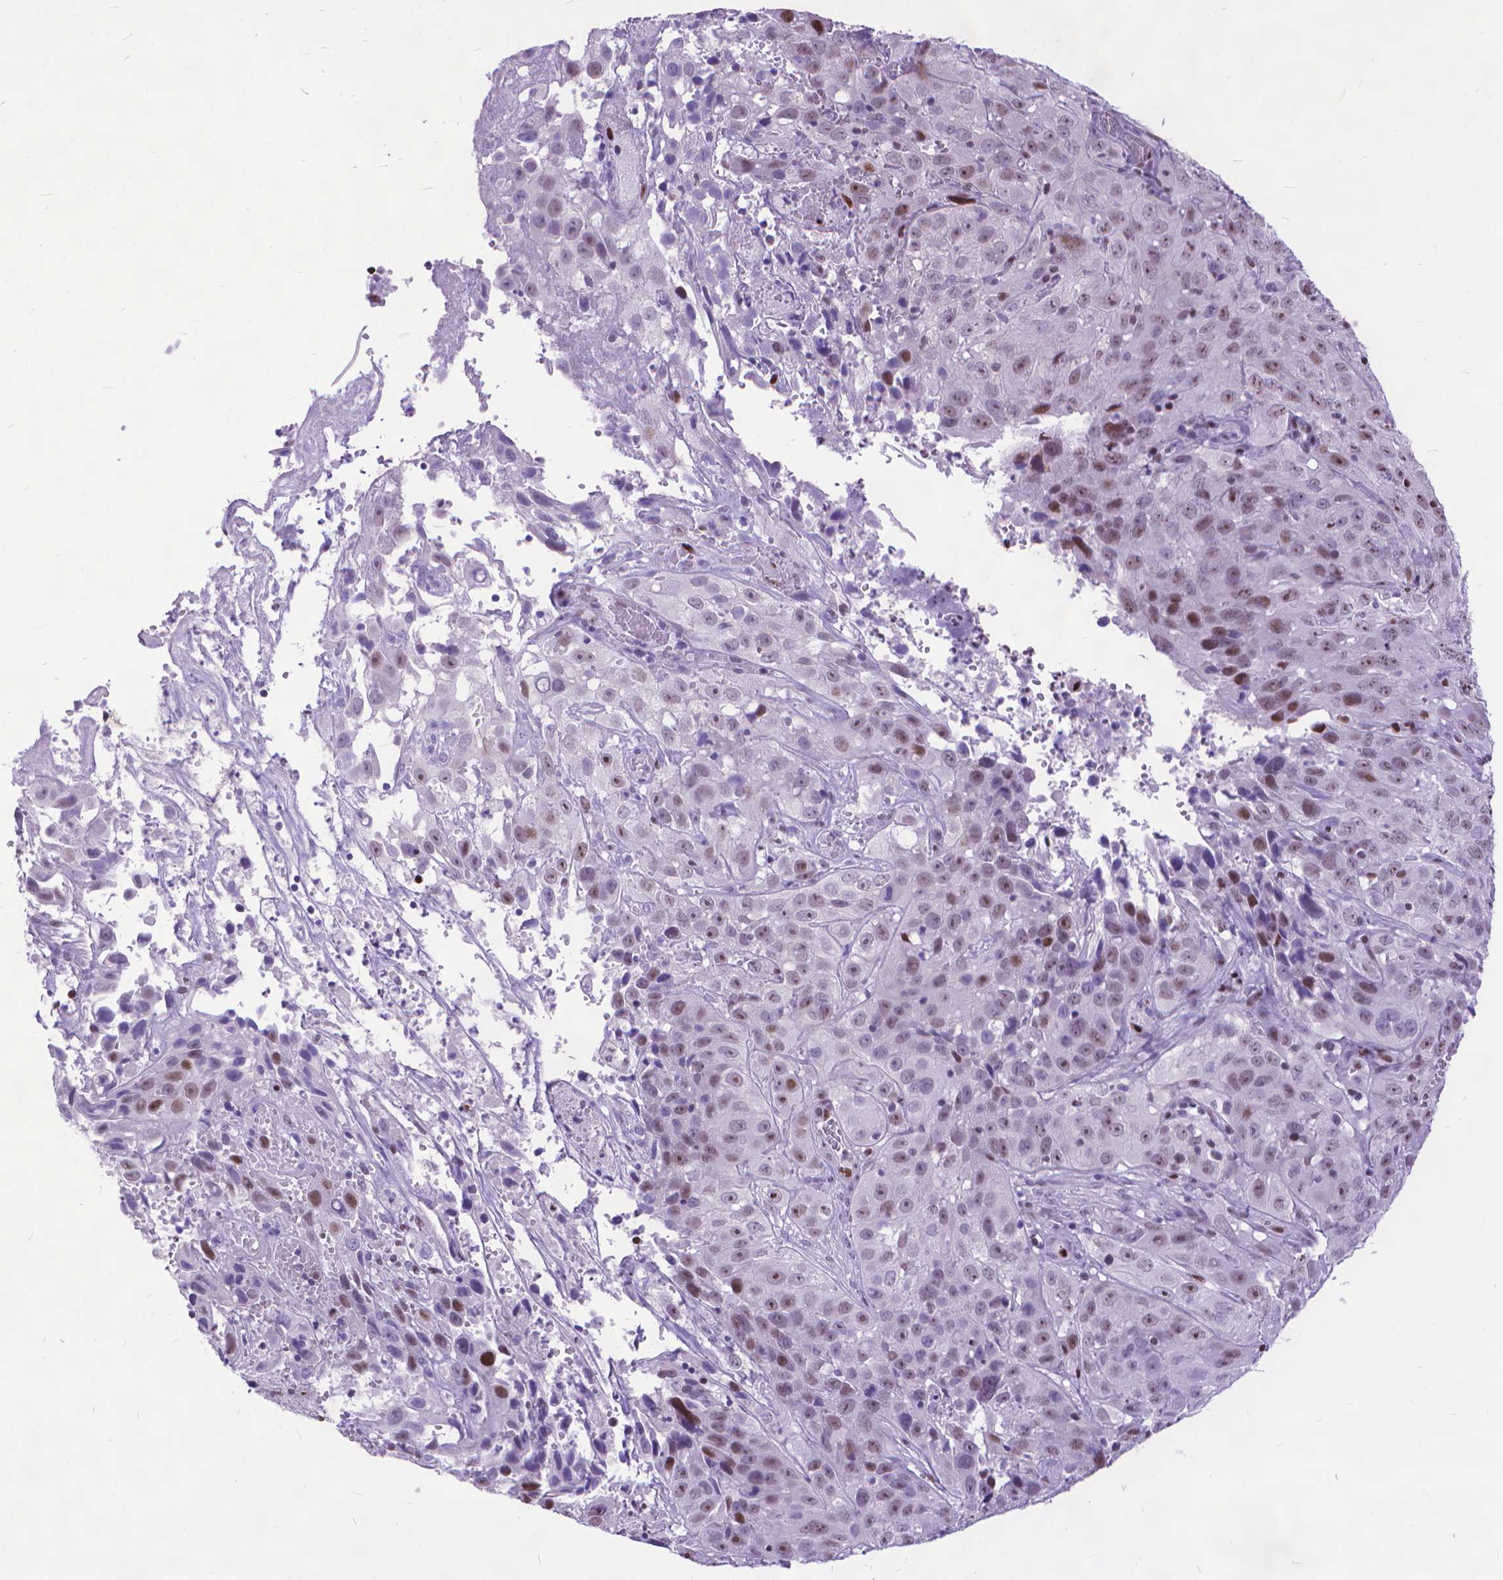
{"staining": {"intensity": "moderate", "quantity": "25%-75%", "location": "nuclear"}, "tissue": "cervical cancer", "cell_type": "Tumor cells", "image_type": "cancer", "snomed": [{"axis": "morphology", "description": "Squamous cell carcinoma, NOS"}, {"axis": "topography", "description": "Cervix"}], "caption": "The photomicrograph reveals a brown stain indicating the presence of a protein in the nuclear of tumor cells in cervical cancer (squamous cell carcinoma).", "gene": "POLE4", "patient": {"sex": "female", "age": 32}}